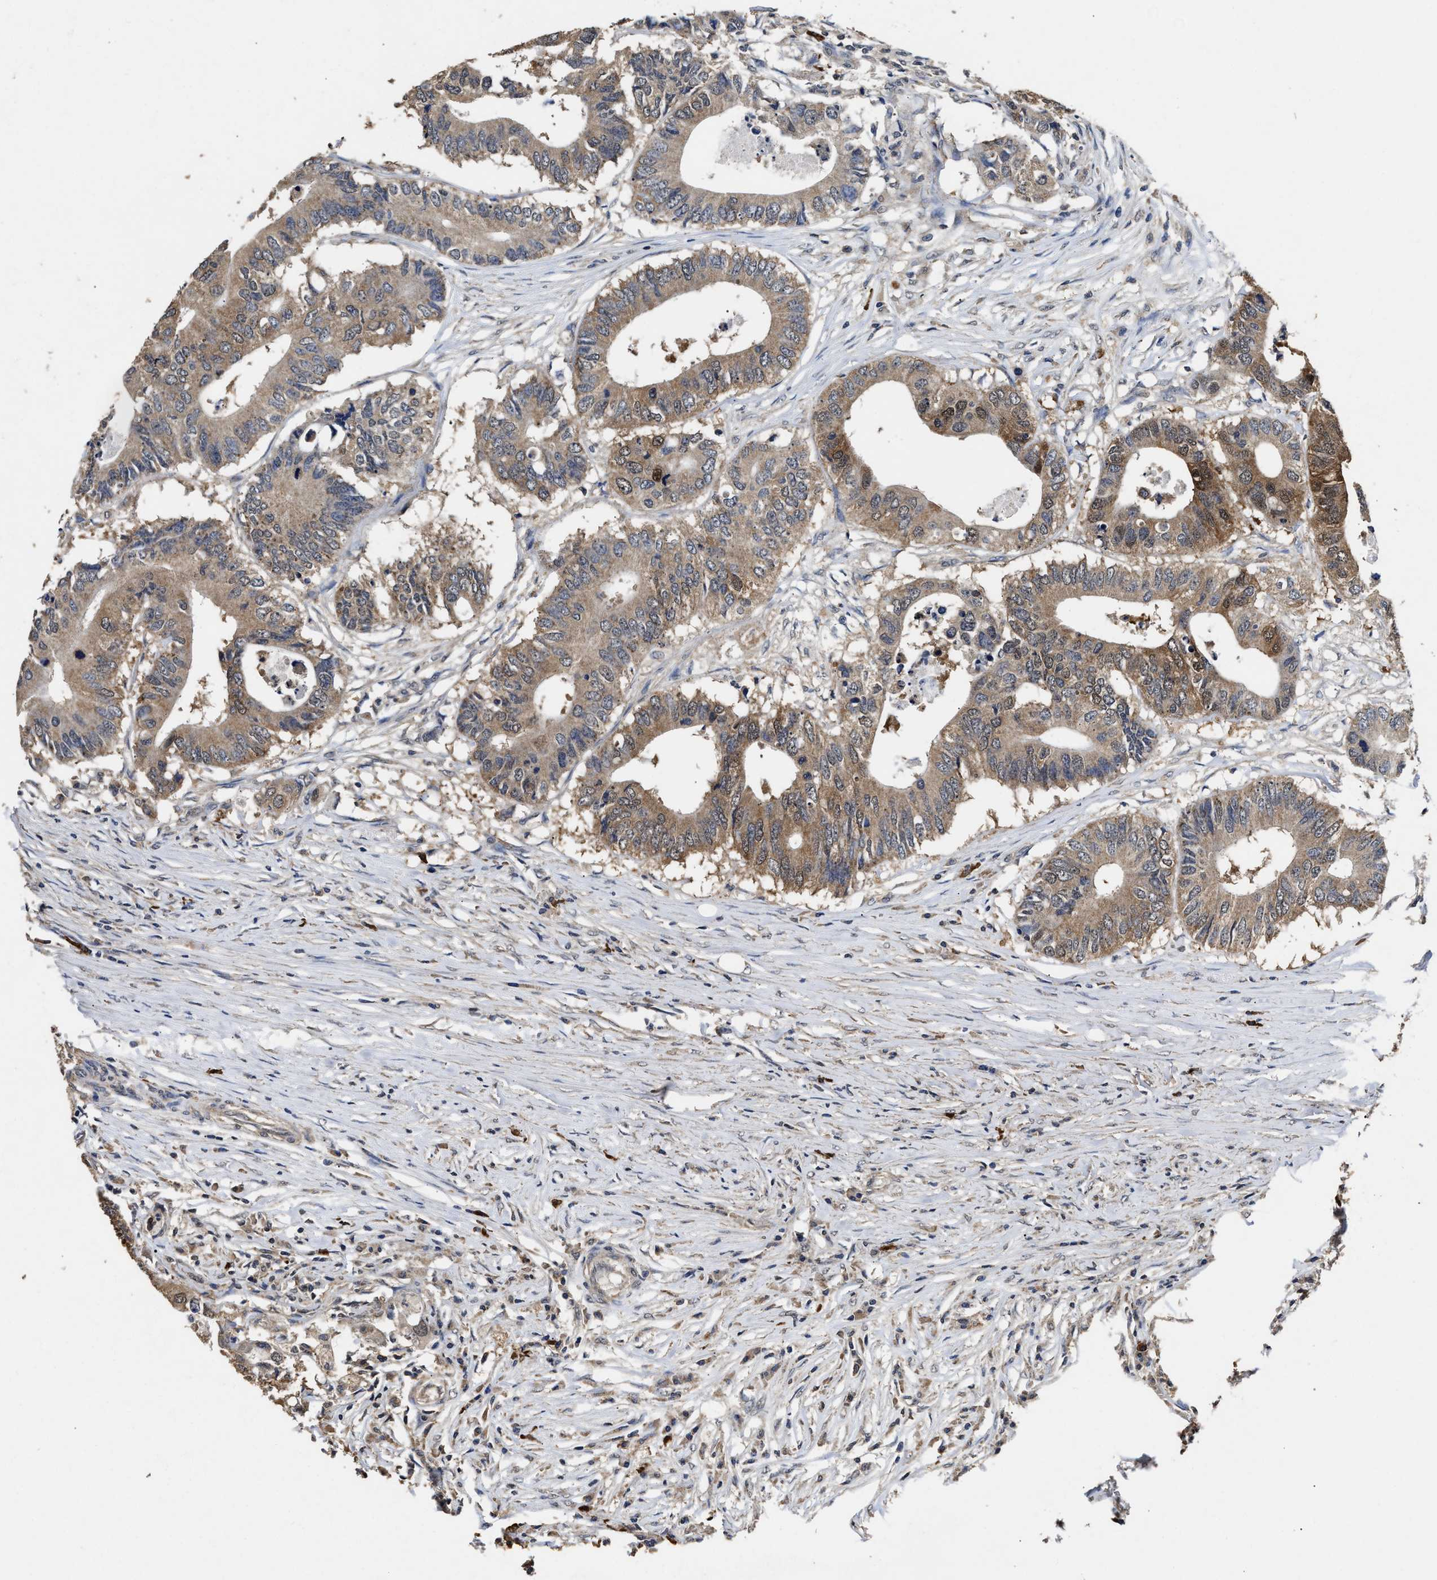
{"staining": {"intensity": "moderate", "quantity": ">75%", "location": "cytoplasmic/membranous"}, "tissue": "colorectal cancer", "cell_type": "Tumor cells", "image_type": "cancer", "snomed": [{"axis": "morphology", "description": "Adenocarcinoma, NOS"}, {"axis": "topography", "description": "Colon"}], "caption": "Immunohistochemical staining of colorectal cancer exhibits moderate cytoplasmic/membranous protein expression in approximately >75% of tumor cells.", "gene": "ACAT2", "patient": {"sex": "male", "age": 71}}